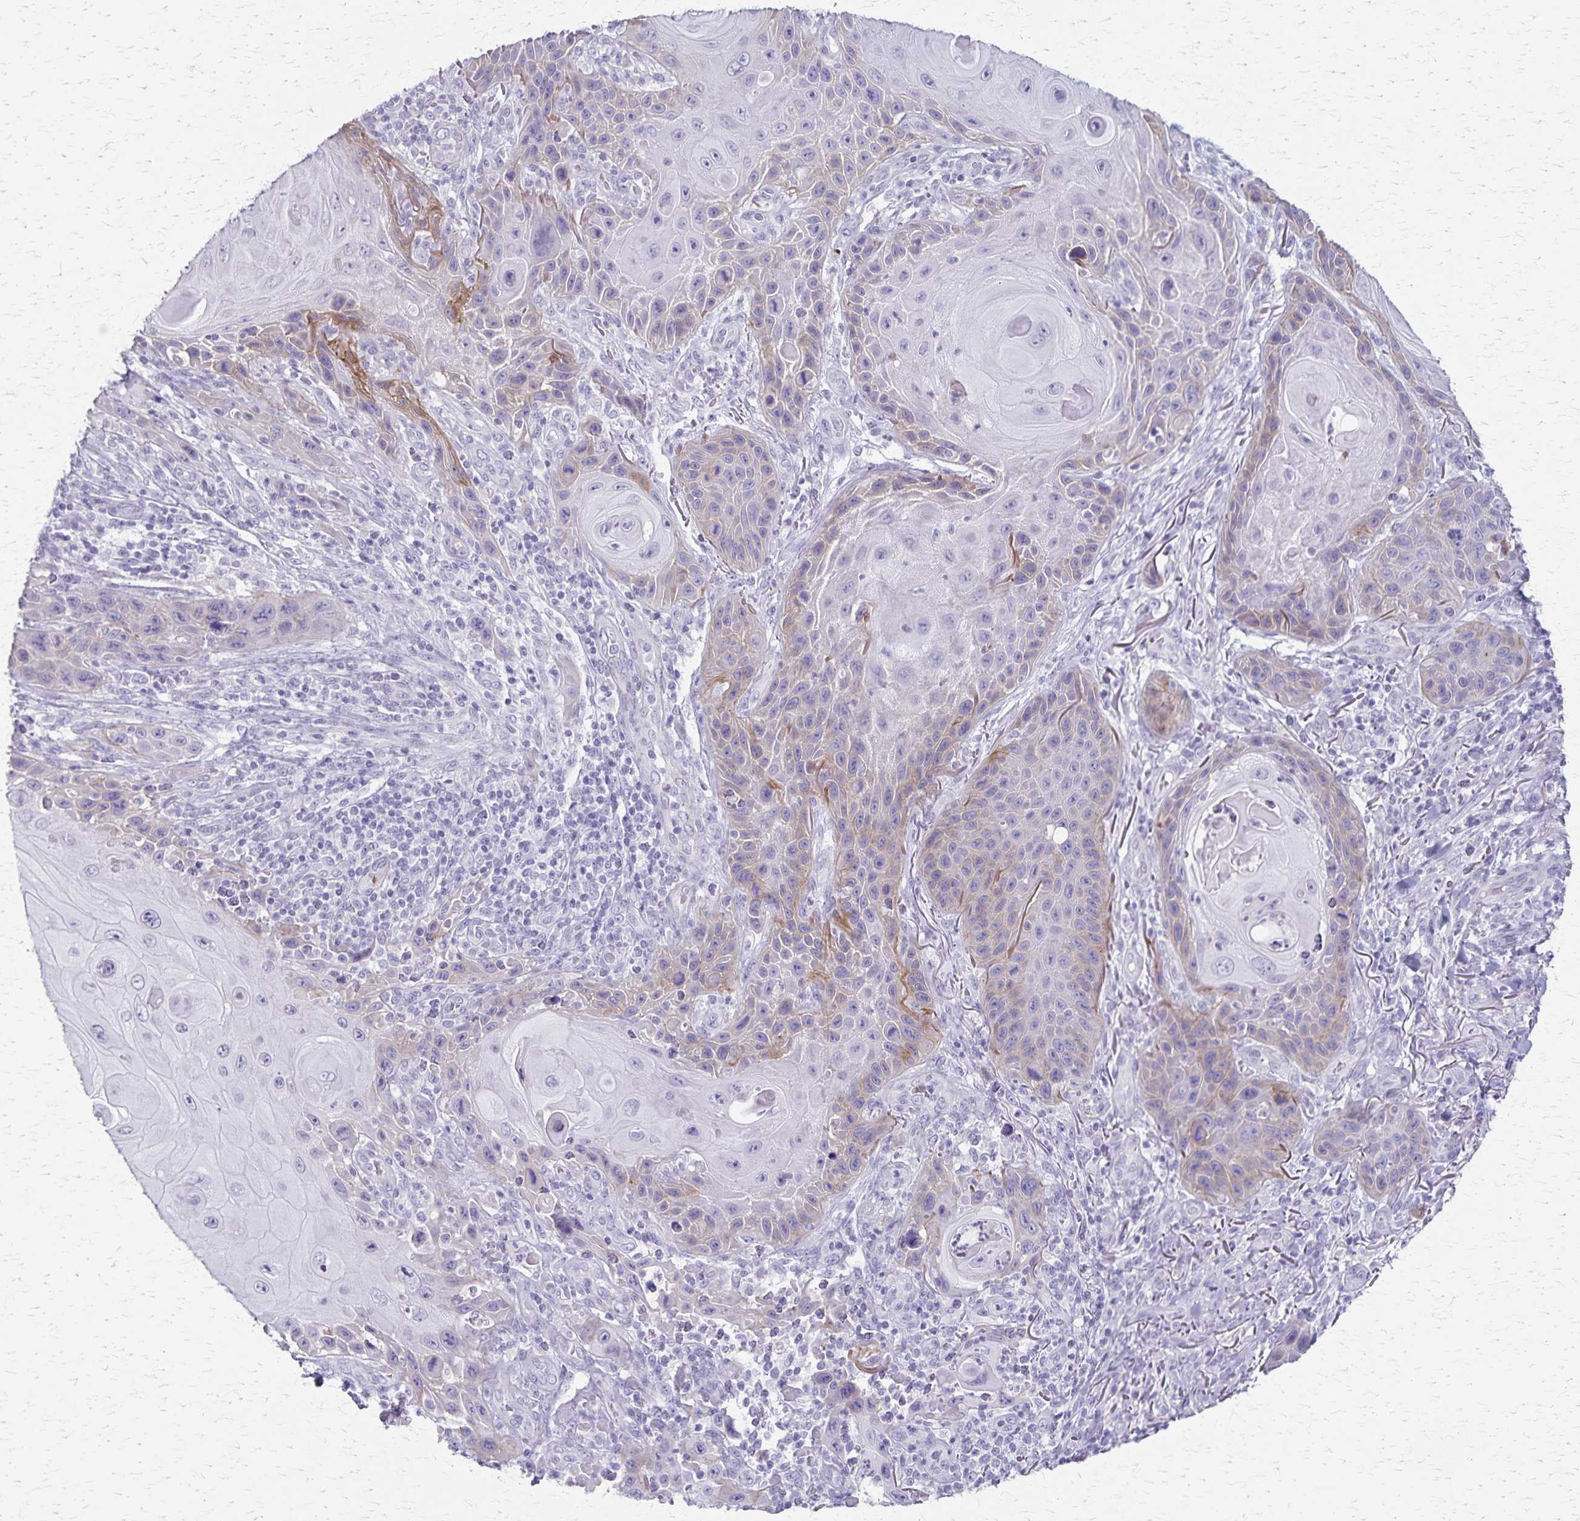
{"staining": {"intensity": "weak", "quantity": "25%-75%", "location": "cytoplasmic/membranous"}, "tissue": "skin cancer", "cell_type": "Tumor cells", "image_type": "cancer", "snomed": [{"axis": "morphology", "description": "Squamous cell carcinoma, NOS"}, {"axis": "topography", "description": "Skin"}], "caption": "Brown immunohistochemical staining in skin squamous cell carcinoma reveals weak cytoplasmic/membranous staining in approximately 25%-75% of tumor cells. Immunohistochemistry stains the protein of interest in brown and the nuclei are stained blue.", "gene": "RASL10B", "patient": {"sex": "female", "age": 94}}